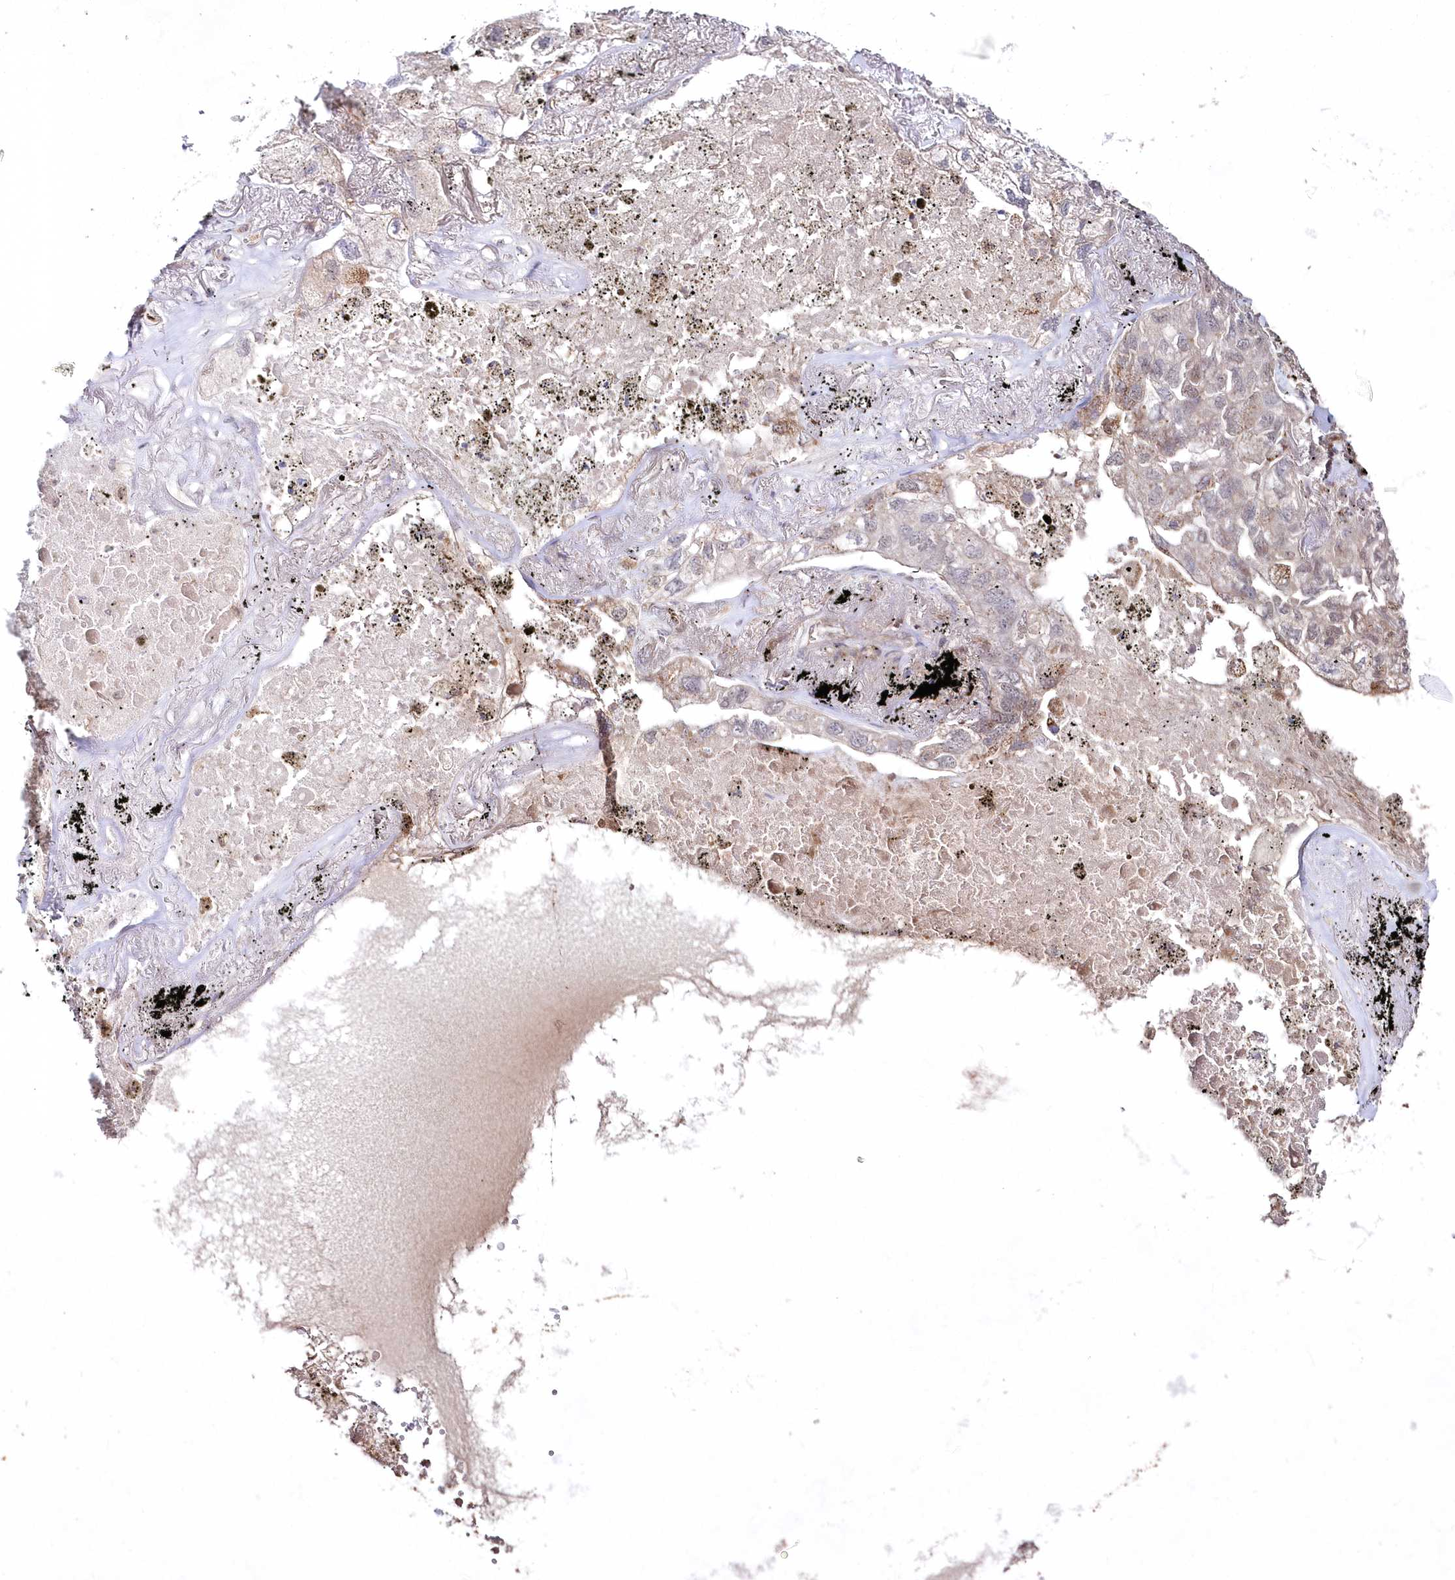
{"staining": {"intensity": "weak", "quantity": "<25%", "location": "cytoplasmic/membranous"}, "tissue": "lung cancer", "cell_type": "Tumor cells", "image_type": "cancer", "snomed": [{"axis": "morphology", "description": "Adenocarcinoma, NOS"}, {"axis": "topography", "description": "Lung"}], "caption": "Adenocarcinoma (lung) was stained to show a protein in brown. There is no significant staining in tumor cells. (Immunohistochemistry (ihc), brightfield microscopy, high magnification).", "gene": "IMPA1", "patient": {"sex": "male", "age": 65}}